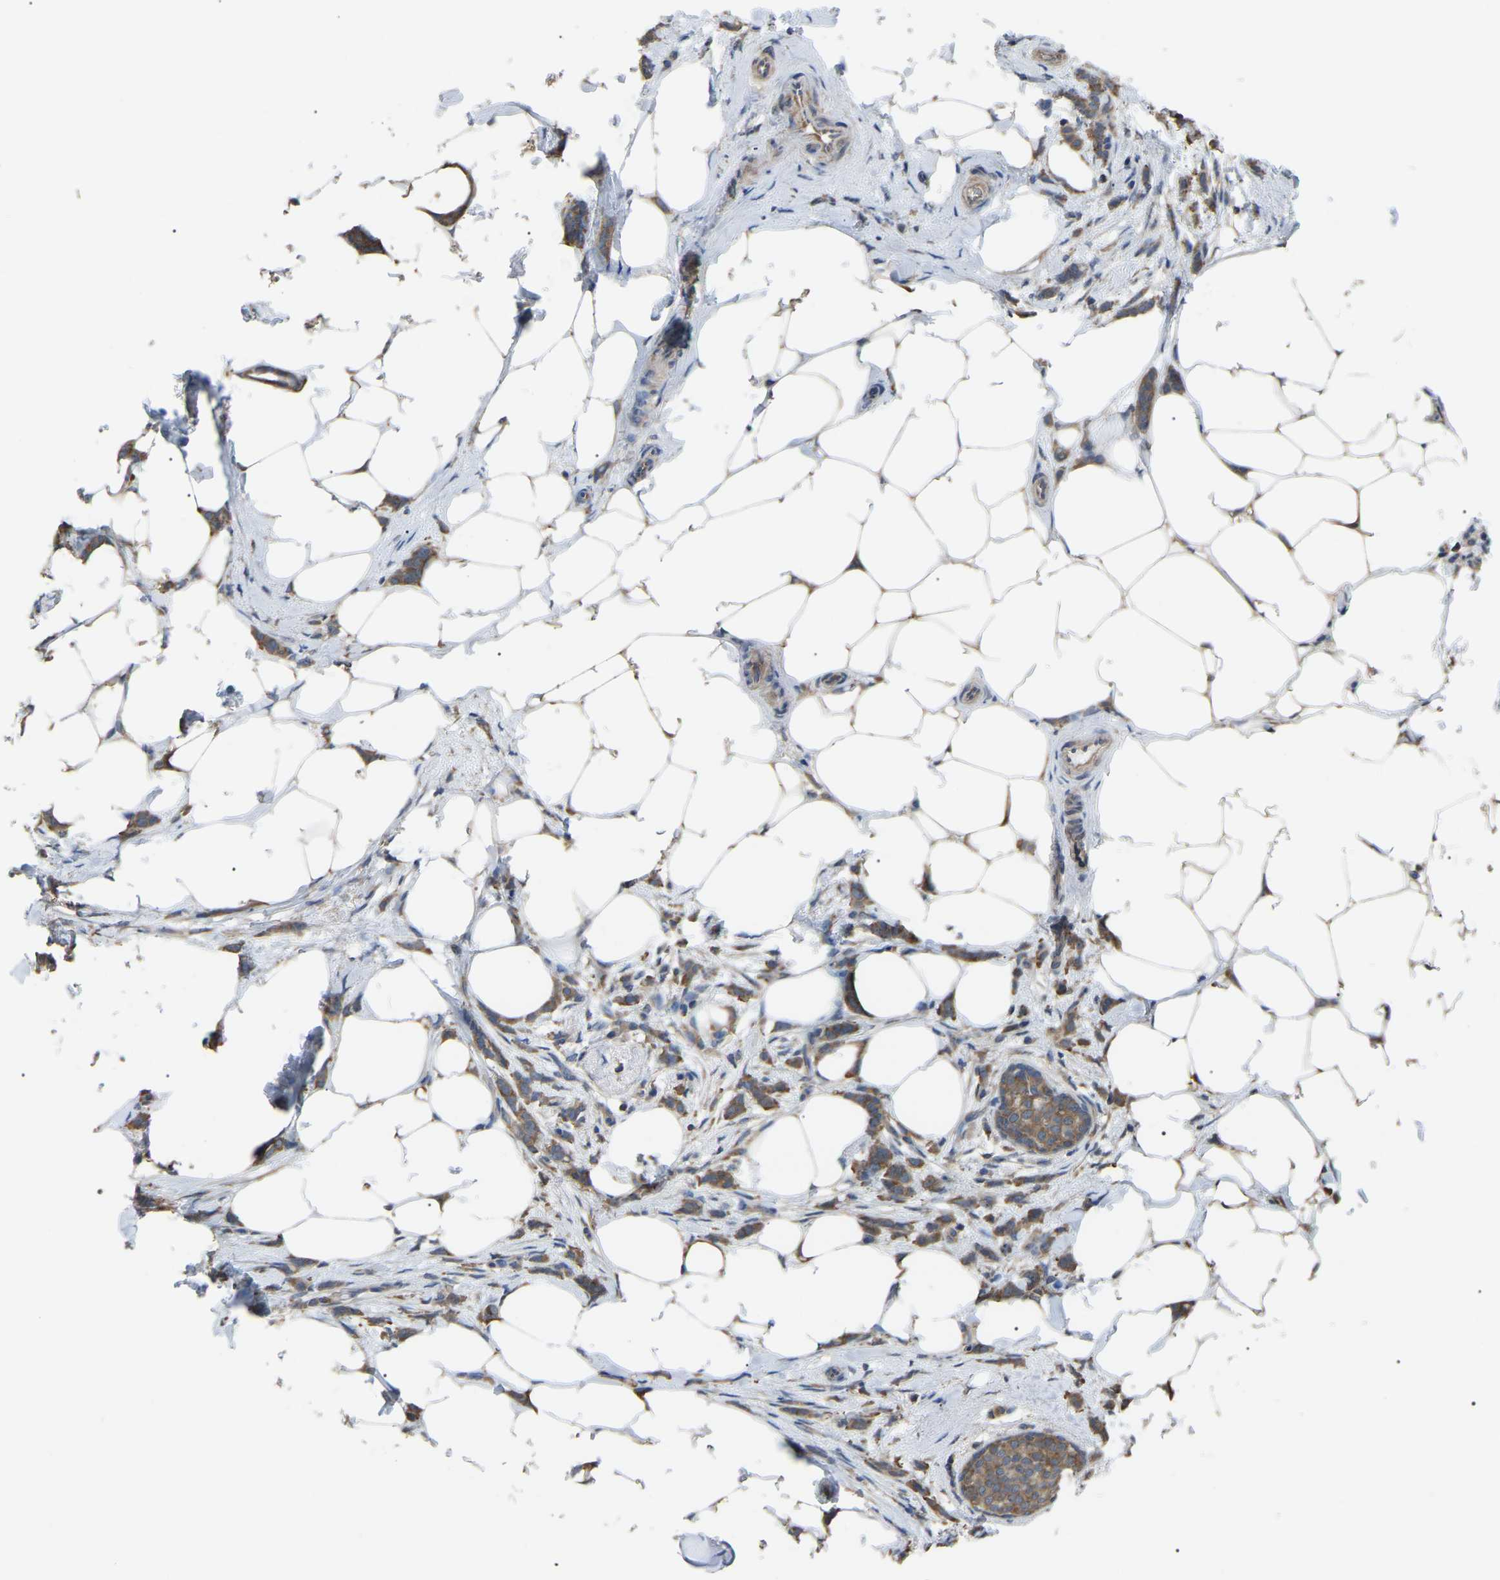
{"staining": {"intensity": "moderate", "quantity": ">75%", "location": "cytoplasmic/membranous"}, "tissue": "breast cancer", "cell_type": "Tumor cells", "image_type": "cancer", "snomed": [{"axis": "morphology", "description": "Lobular carcinoma, in situ"}, {"axis": "morphology", "description": "Lobular carcinoma"}, {"axis": "topography", "description": "Breast"}], "caption": "Immunohistochemical staining of lobular carcinoma (breast) shows medium levels of moderate cytoplasmic/membranous positivity in approximately >75% of tumor cells.", "gene": "PDCD5", "patient": {"sex": "female", "age": 41}}